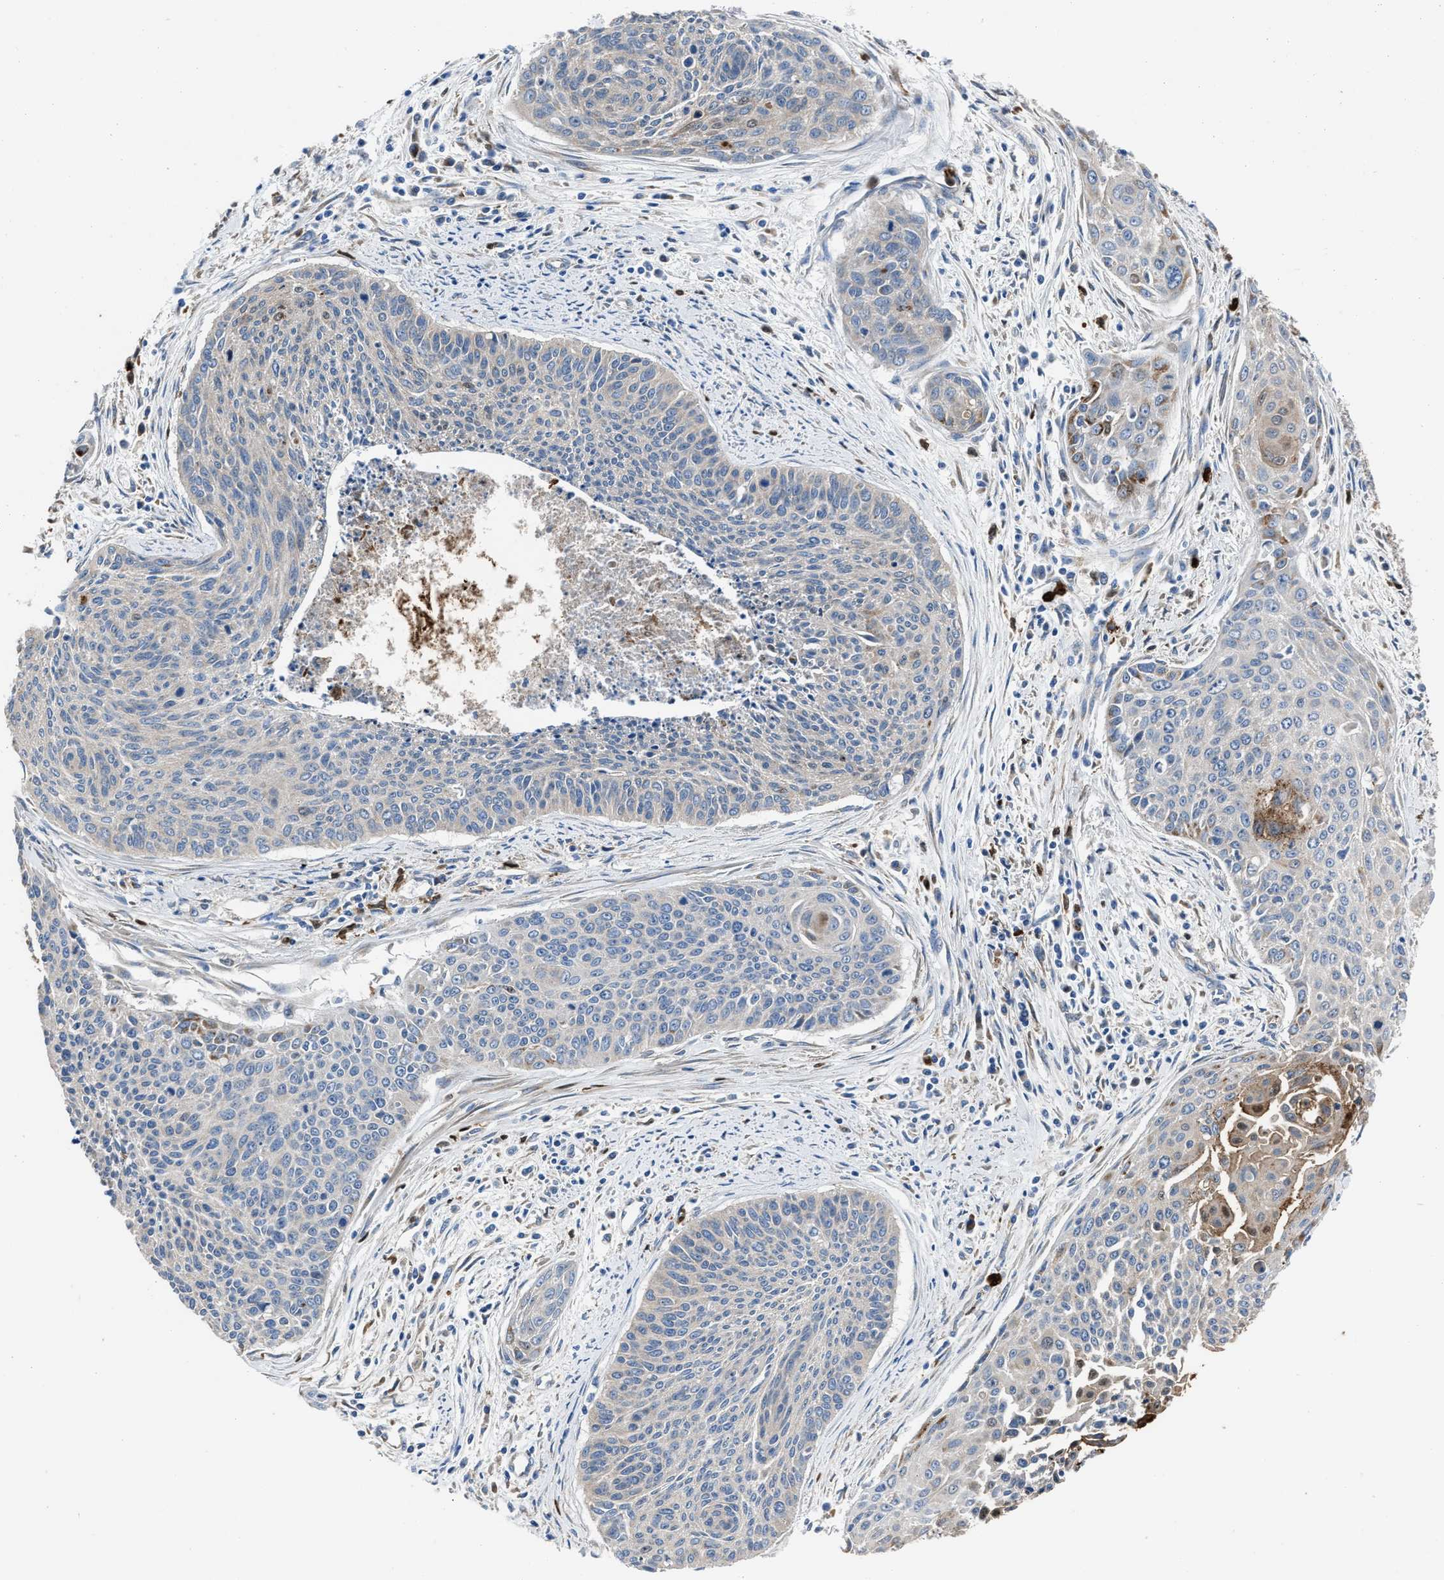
{"staining": {"intensity": "weak", "quantity": "<25%", "location": "cytoplasmic/membranous"}, "tissue": "cervical cancer", "cell_type": "Tumor cells", "image_type": "cancer", "snomed": [{"axis": "morphology", "description": "Squamous cell carcinoma, NOS"}, {"axis": "topography", "description": "Cervix"}], "caption": "A high-resolution photomicrograph shows immunohistochemistry (IHC) staining of cervical cancer, which demonstrates no significant expression in tumor cells.", "gene": "ANGPT1", "patient": {"sex": "female", "age": 55}}